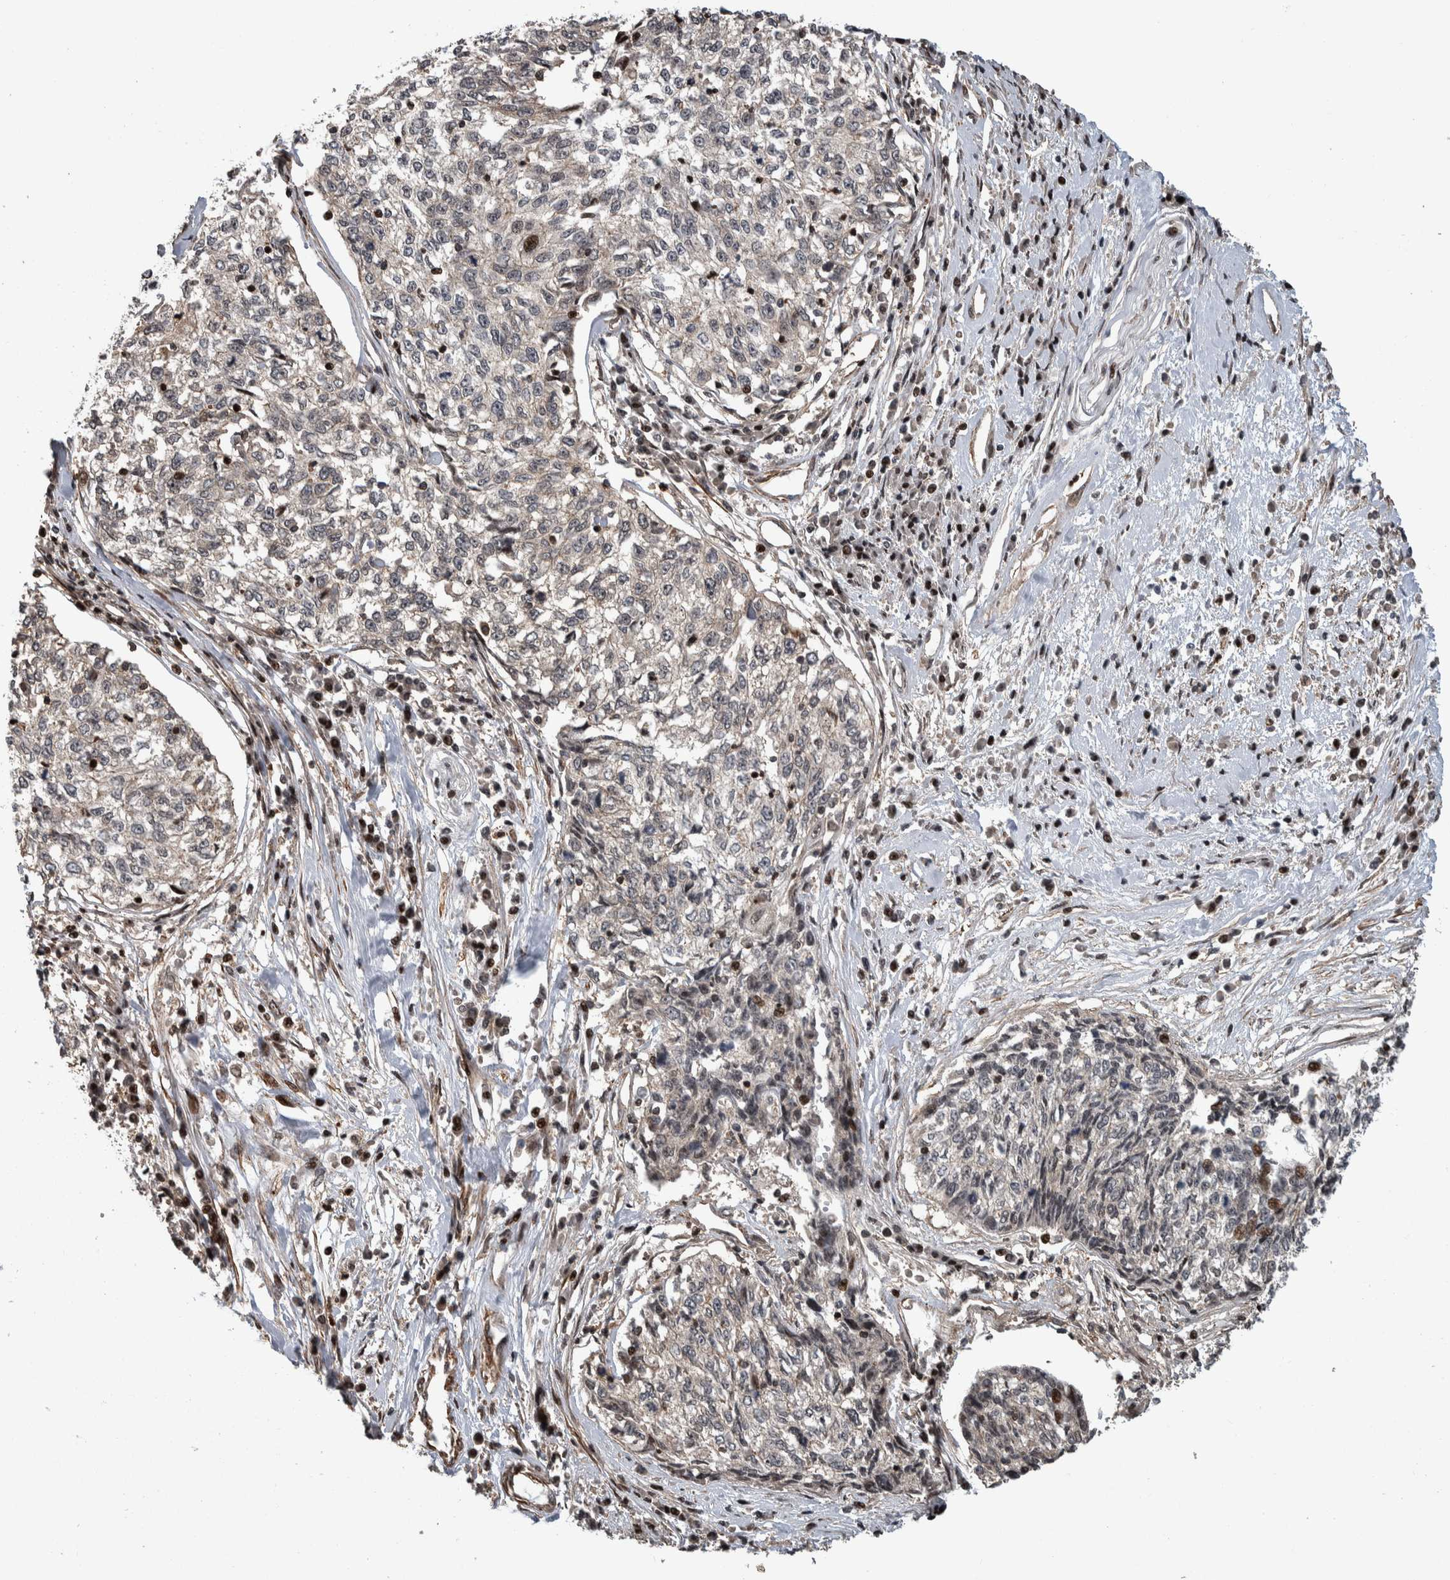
{"staining": {"intensity": "weak", "quantity": "<25%", "location": "nuclear"}, "tissue": "cervical cancer", "cell_type": "Tumor cells", "image_type": "cancer", "snomed": [{"axis": "morphology", "description": "Squamous cell carcinoma, NOS"}, {"axis": "topography", "description": "Cervix"}], "caption": "DAB immunohistochemical staining of cervical cancer (squamous cell carcinoma) shows no significant expression in tumor cells. The staining is performed using DAB brown chromogen with nuclei counter-stained in using hematoxylin.", "gene": "ARFGEF1", "patient": {"sex": "female", "age": 57}}